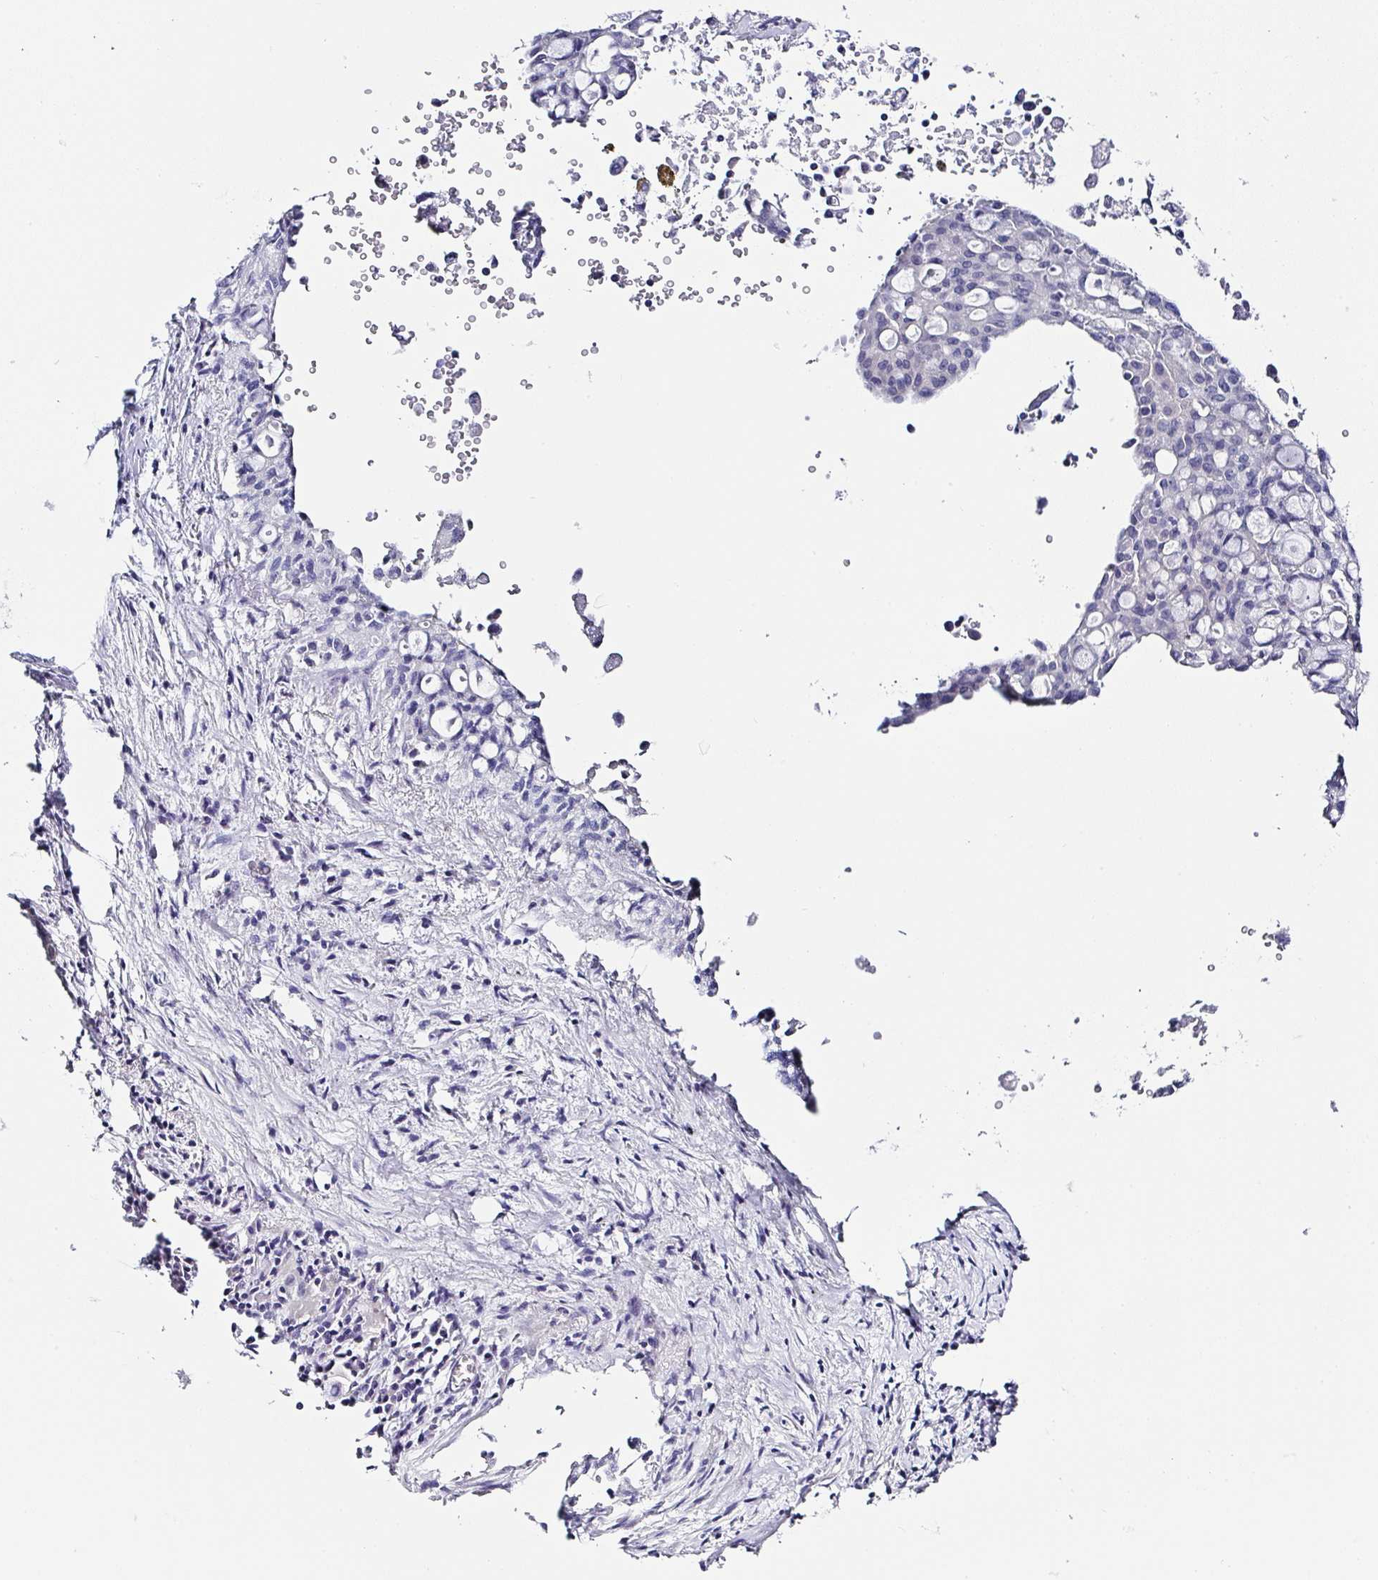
{"staining": {"intensity": "negative", "quantity": "none", "location": "none"}, "tissue": "lung cancer", "cell_type": "Tumor cells", "image_type": "cancer", "snomed": [{"axis": "morphology", "description": "Adenocarcinoma, NOS"}, {"axis": "topography", "description": "Lung"}], "caption": "A photomicrograph of human lung cancer is negative for staining in tumor cells.", "gene": "UGT3A1", "patient": {"sex": "female", "age": 44}}